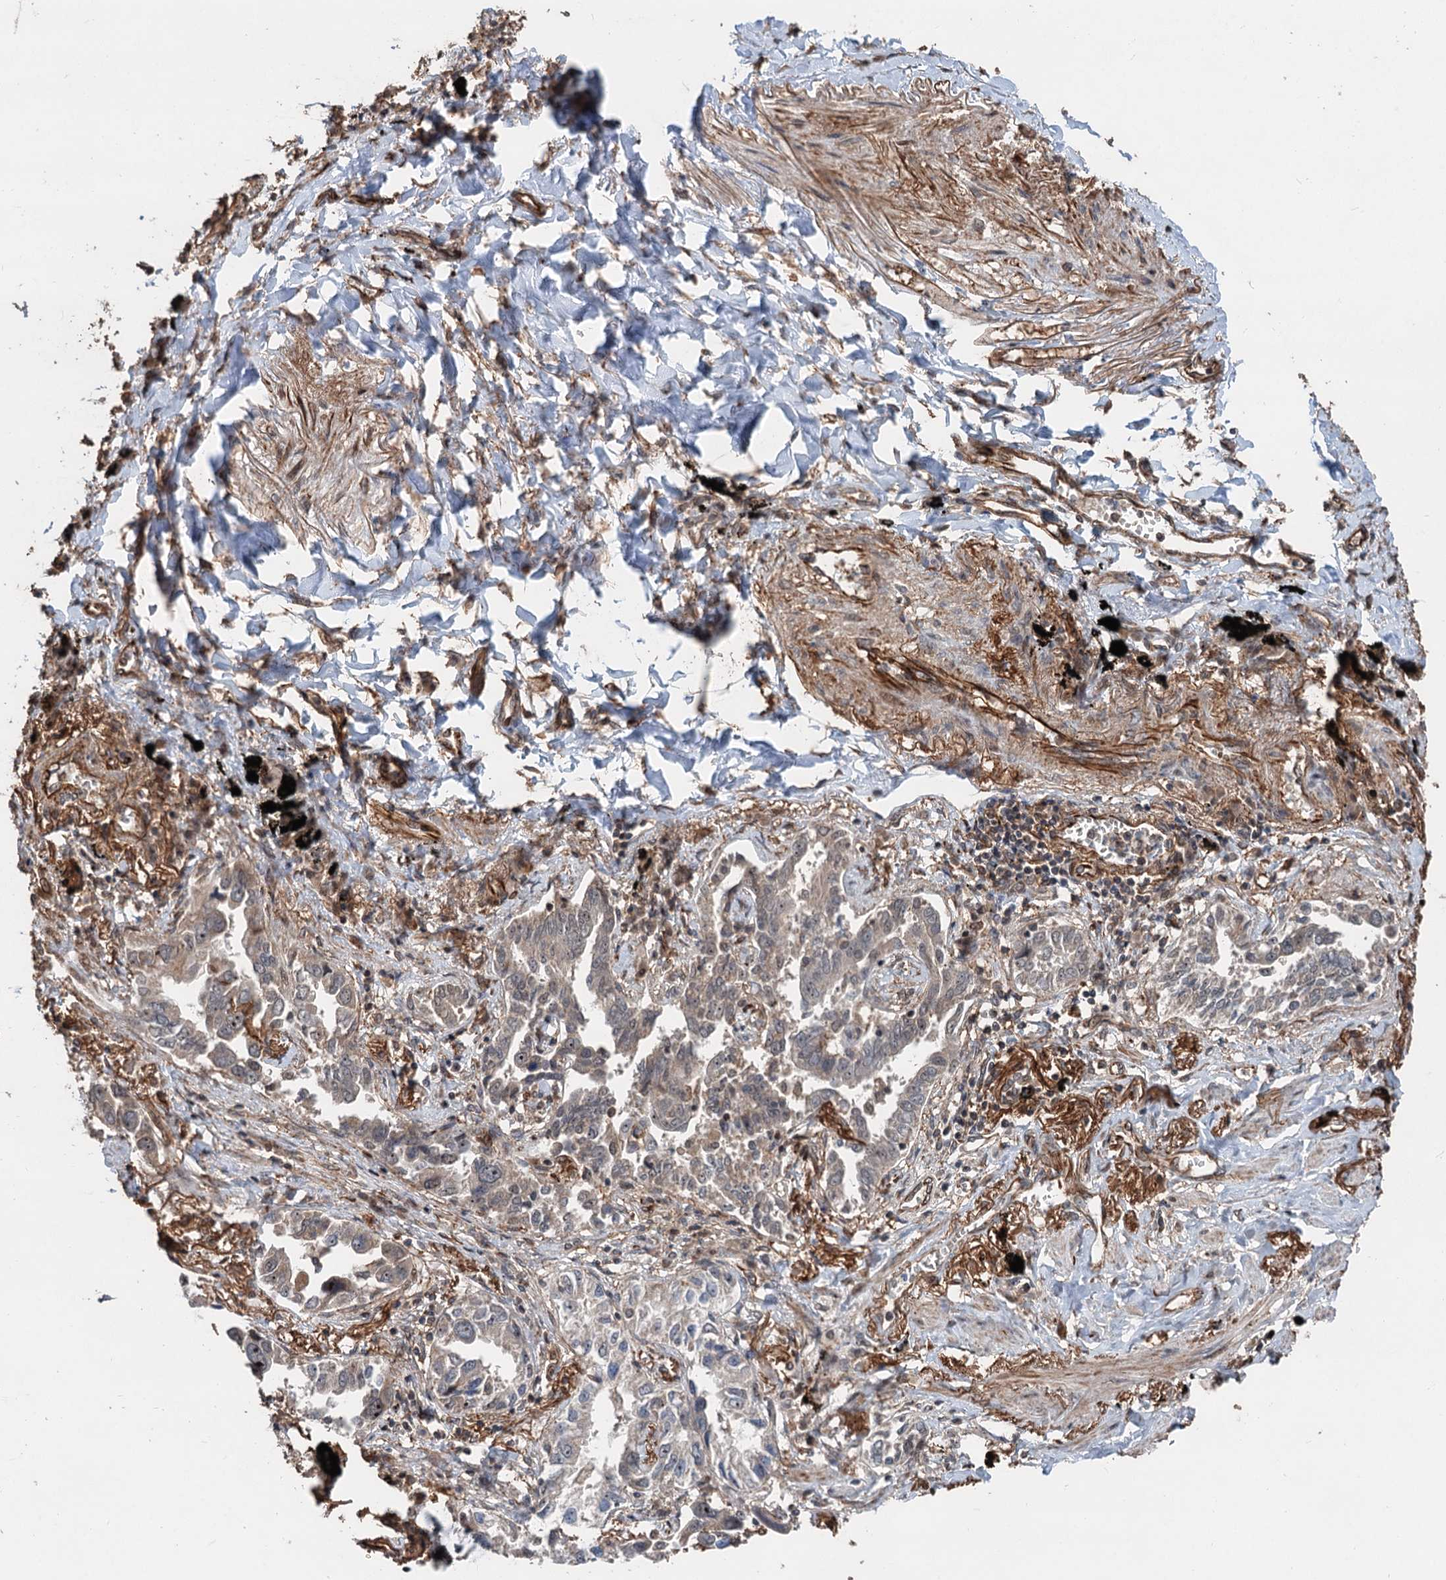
{"staining": {"intensity": "weak", "quantity": "<25%", "location": "nuclear"}, "tissue": "lung cancer", "cell_type": "Tumor cells", "image_type": "cancer", "snomed": [{"axis": "morphology", "description": "Adenocarcinoma, NOS"}, {"axis": "topography", "description": "Lung"}], "caption": "Lung cancer was stained to show a protein in brown. There is no significant positivity in tumor cells.", "gene": "TMA16", "patient": {"sex": "male", "age": 67}}